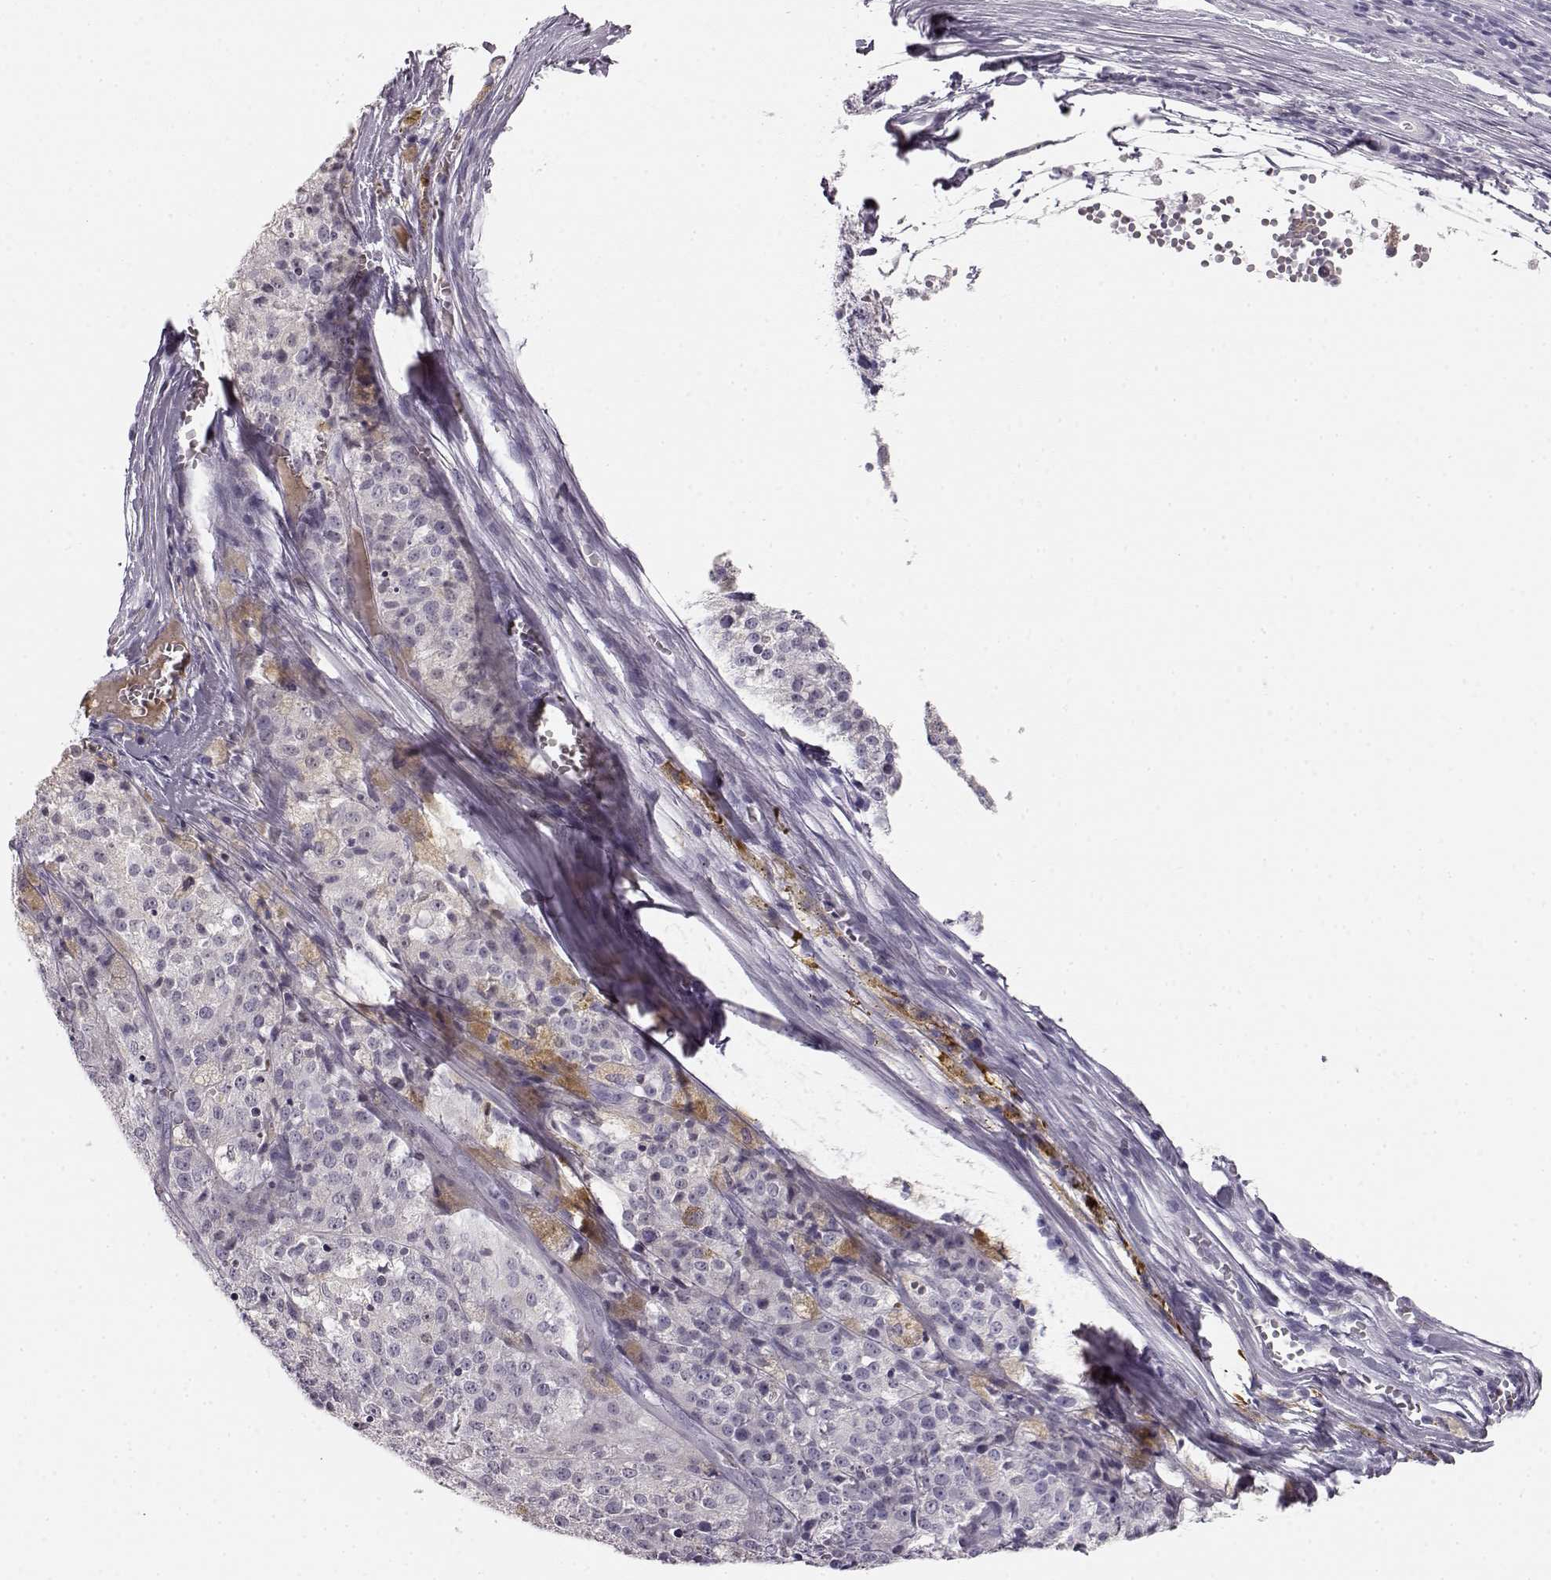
{"staining": {"intensity": "weak", "quantity": "<25%", "location": "cytoplasmic/membranous"}, "tissue": "melanoma", "cell_type": "Tumor cells", "image_type": "cancer", "snomed": [{"axis": "morphology", "description": "Malignant melanoma, Metastatic site"}, {"axis": "topography", "description": "Lymph node"}], "caption": "High magnification brightfield microscopy of malignant melanoma (metastatic site) stained with DAB (3,3'-diaminobenzidine) (brown) and counterstained with hematoxylin (blue): tumor cells show no significant expression.", "gene": "KIAA0319", "patient": {"sex": "female", "age": 64}}